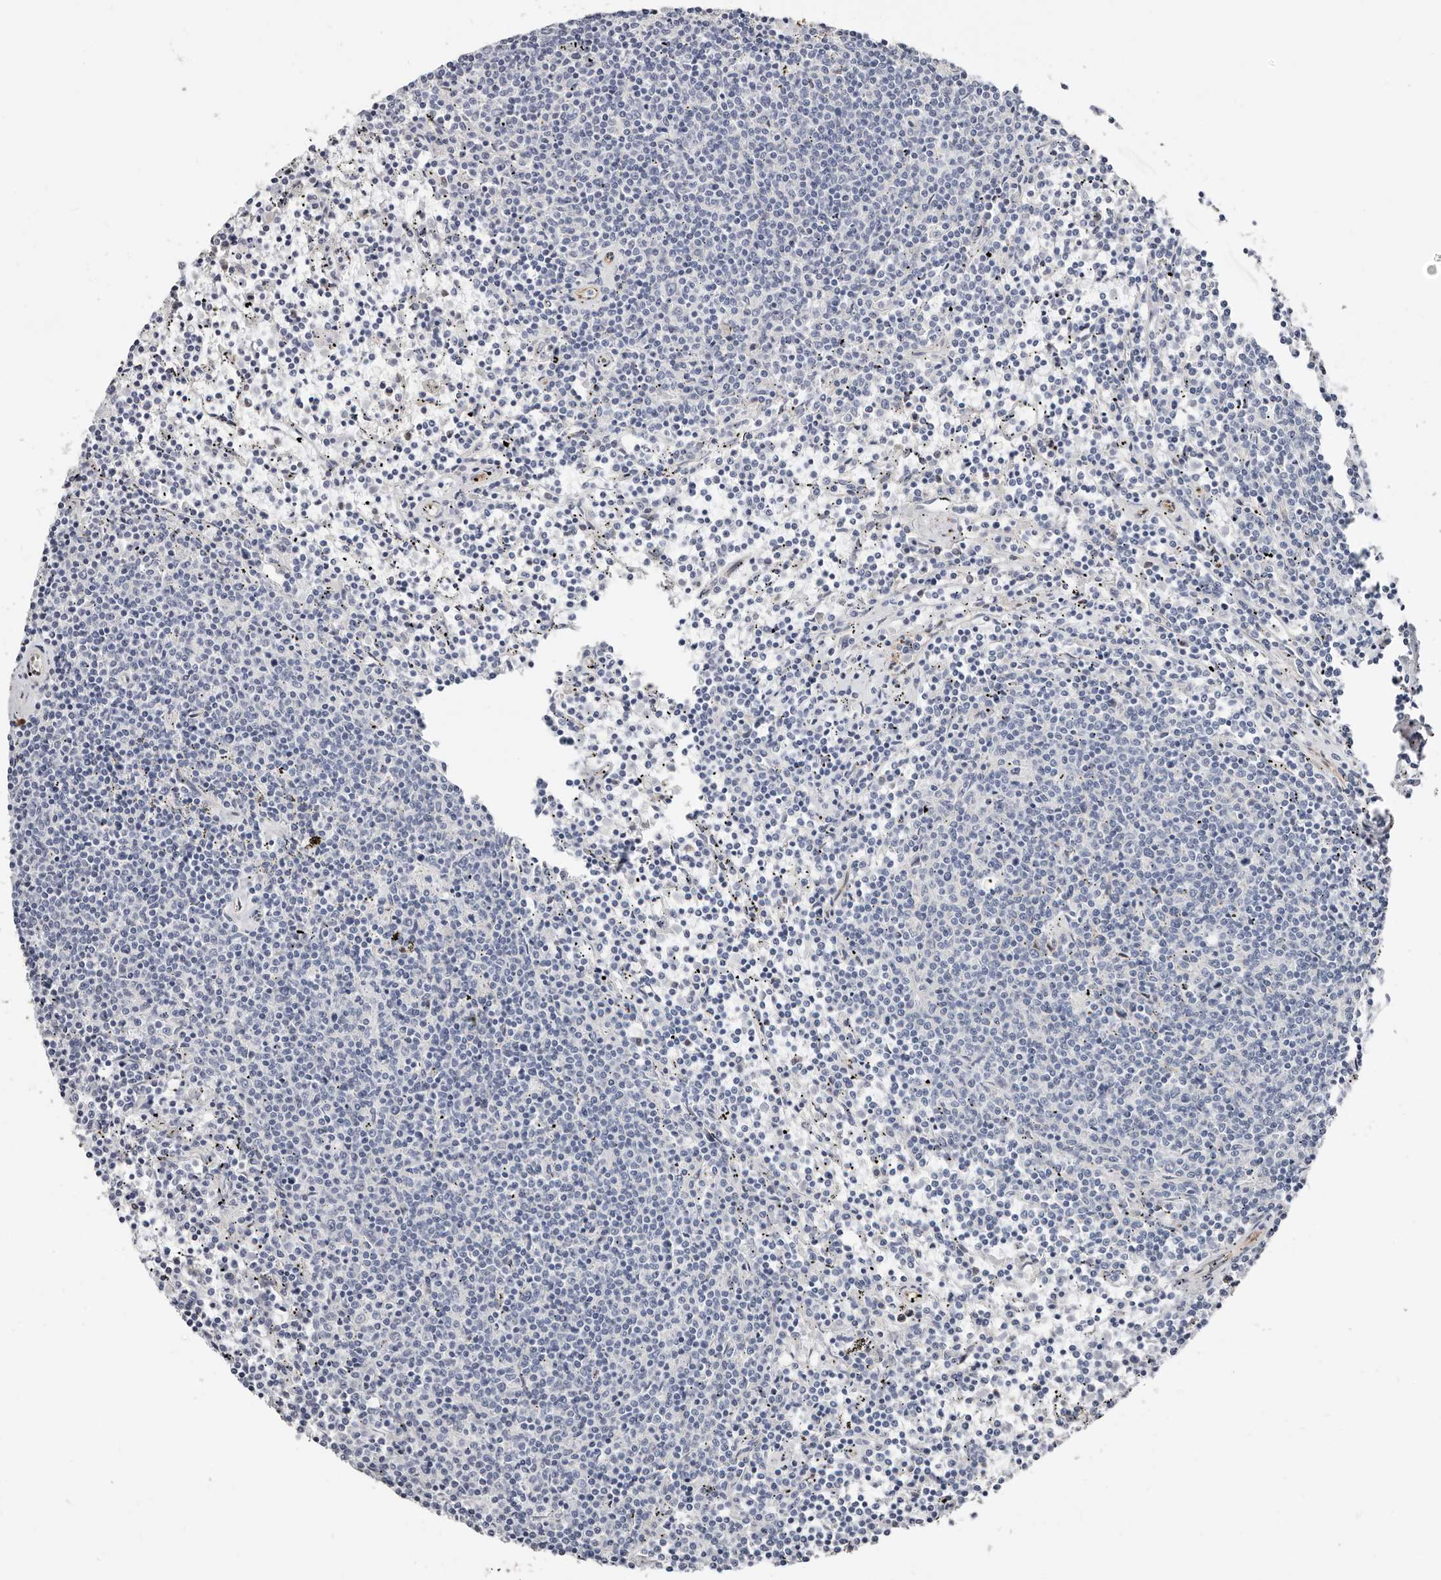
{"staining": {"intensity": "negative", "quantity": "none", "location": "none"}, "tissue": "lymphoma", "cell_type": "Tumor cells", "image_type": "cancer", "snomed": [{"axis": "morphology", "description": "Malignant lymphoma, non-Hodgkin's type, Low grade"}, {"axis": "topography", "description": "Spleen"}], "caption": "A photomicrograph of lymphoma stained for a protein shows no brown staining in tumor cells. The staining was performed using DAB (3,3'-diaminobenzidine) to visualize the protein expression in brown, while the nuclei were stained in blue with hematoxylin (Magnification: 20x).", "gene": "ASRGL1", "patient": {"sex": "female", "age": 50}}